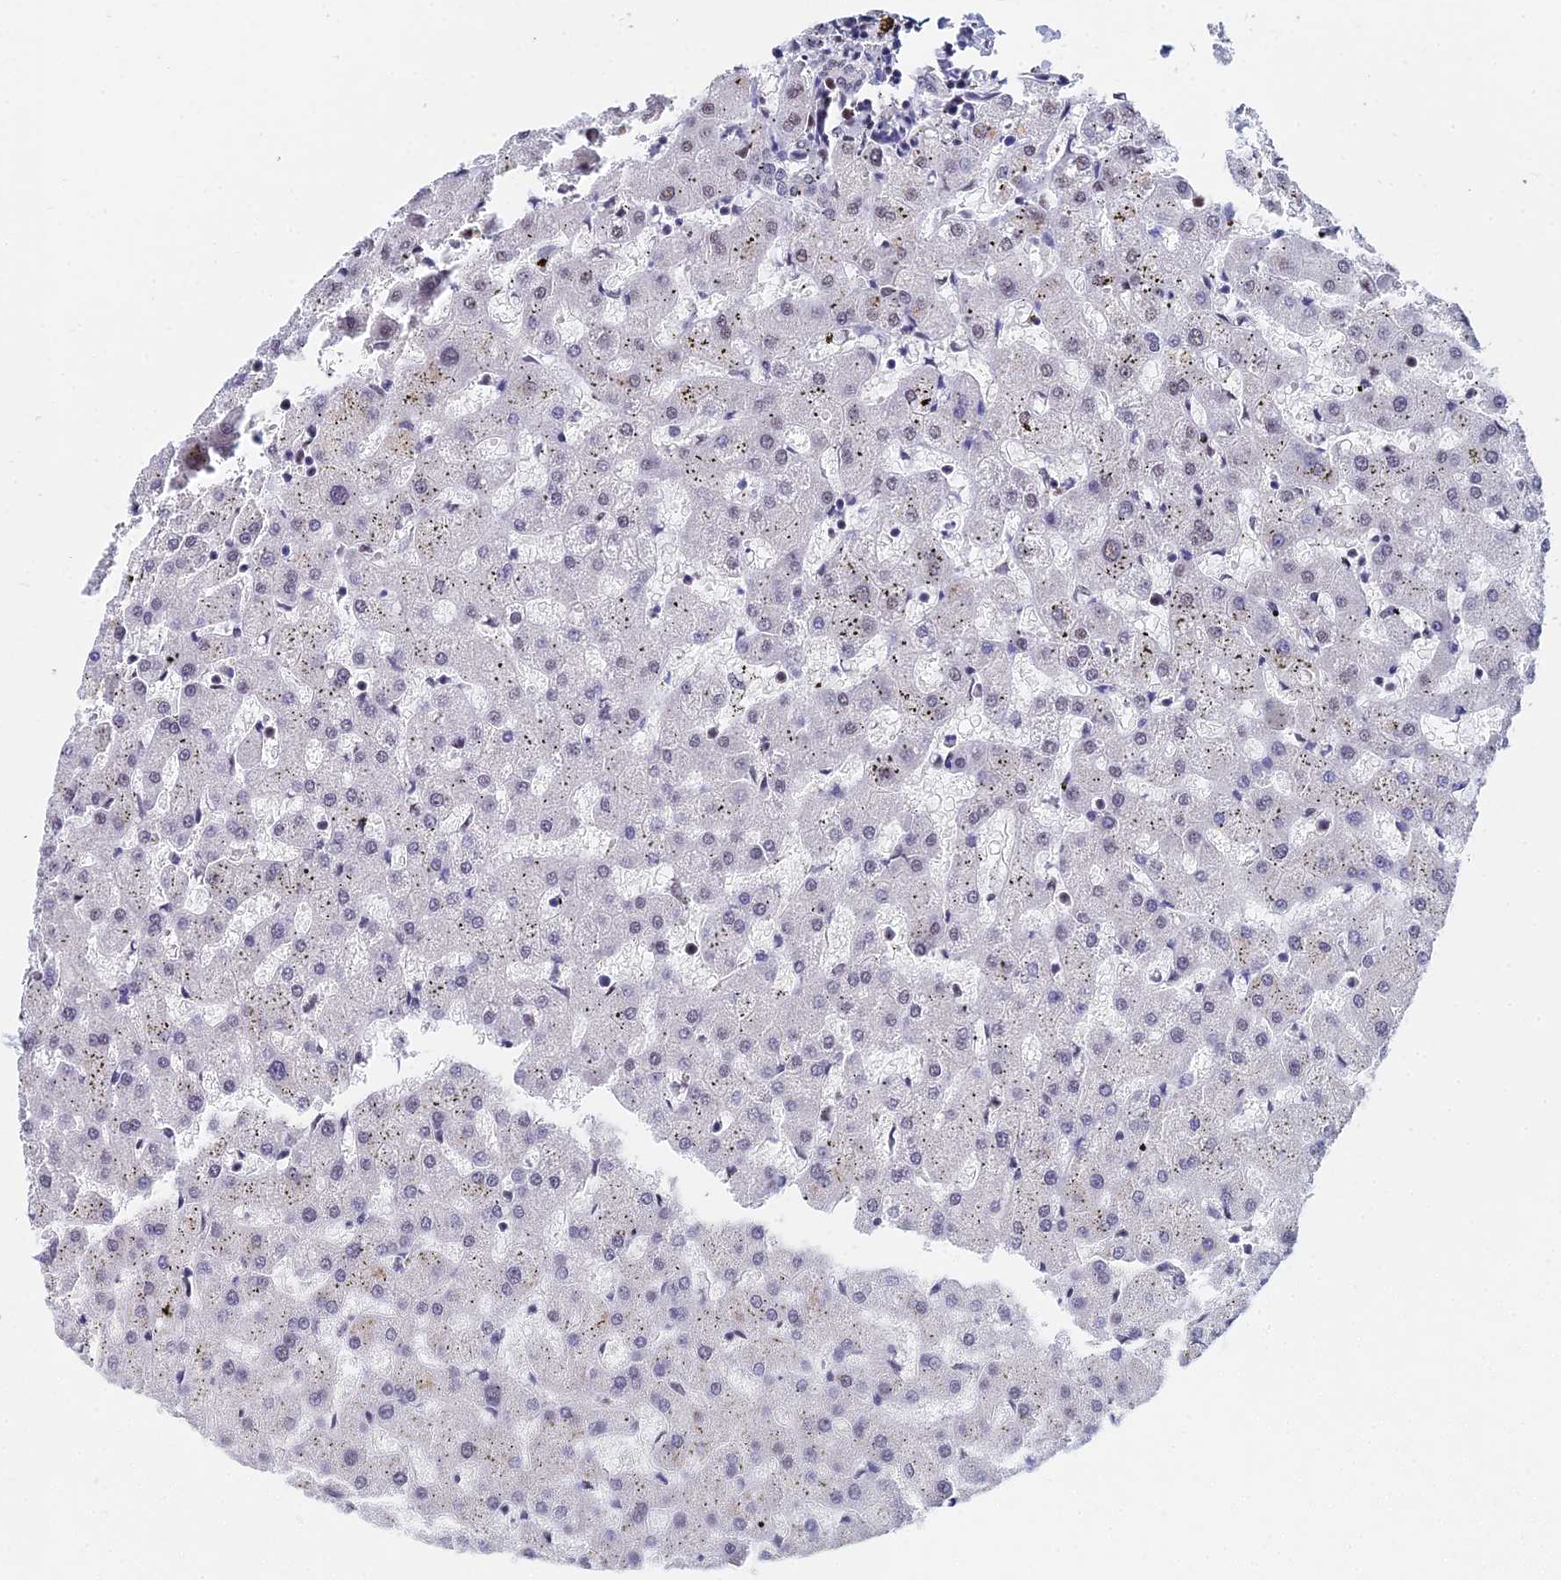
{"staining": {"intensity": "negative", "quantity": "none", "location": "none"}, "tissue": "liver", "cell_type": "Cholangiocytes", "image_type": "normal", "snomed": [{"axis": "morphology", "description": "Normal tissue, NOS"}, {"axis": "topography", "description": "Liver"}], "caption": "The micrograph shows no significant staining in cholangiocytes of liver. (Brightfield microscopy of DAB (3,3'-diaminobenzidine) IHC at high magnification).", "gene": "MAGOHB", "patient": {"sex": "female", "age": 63}}